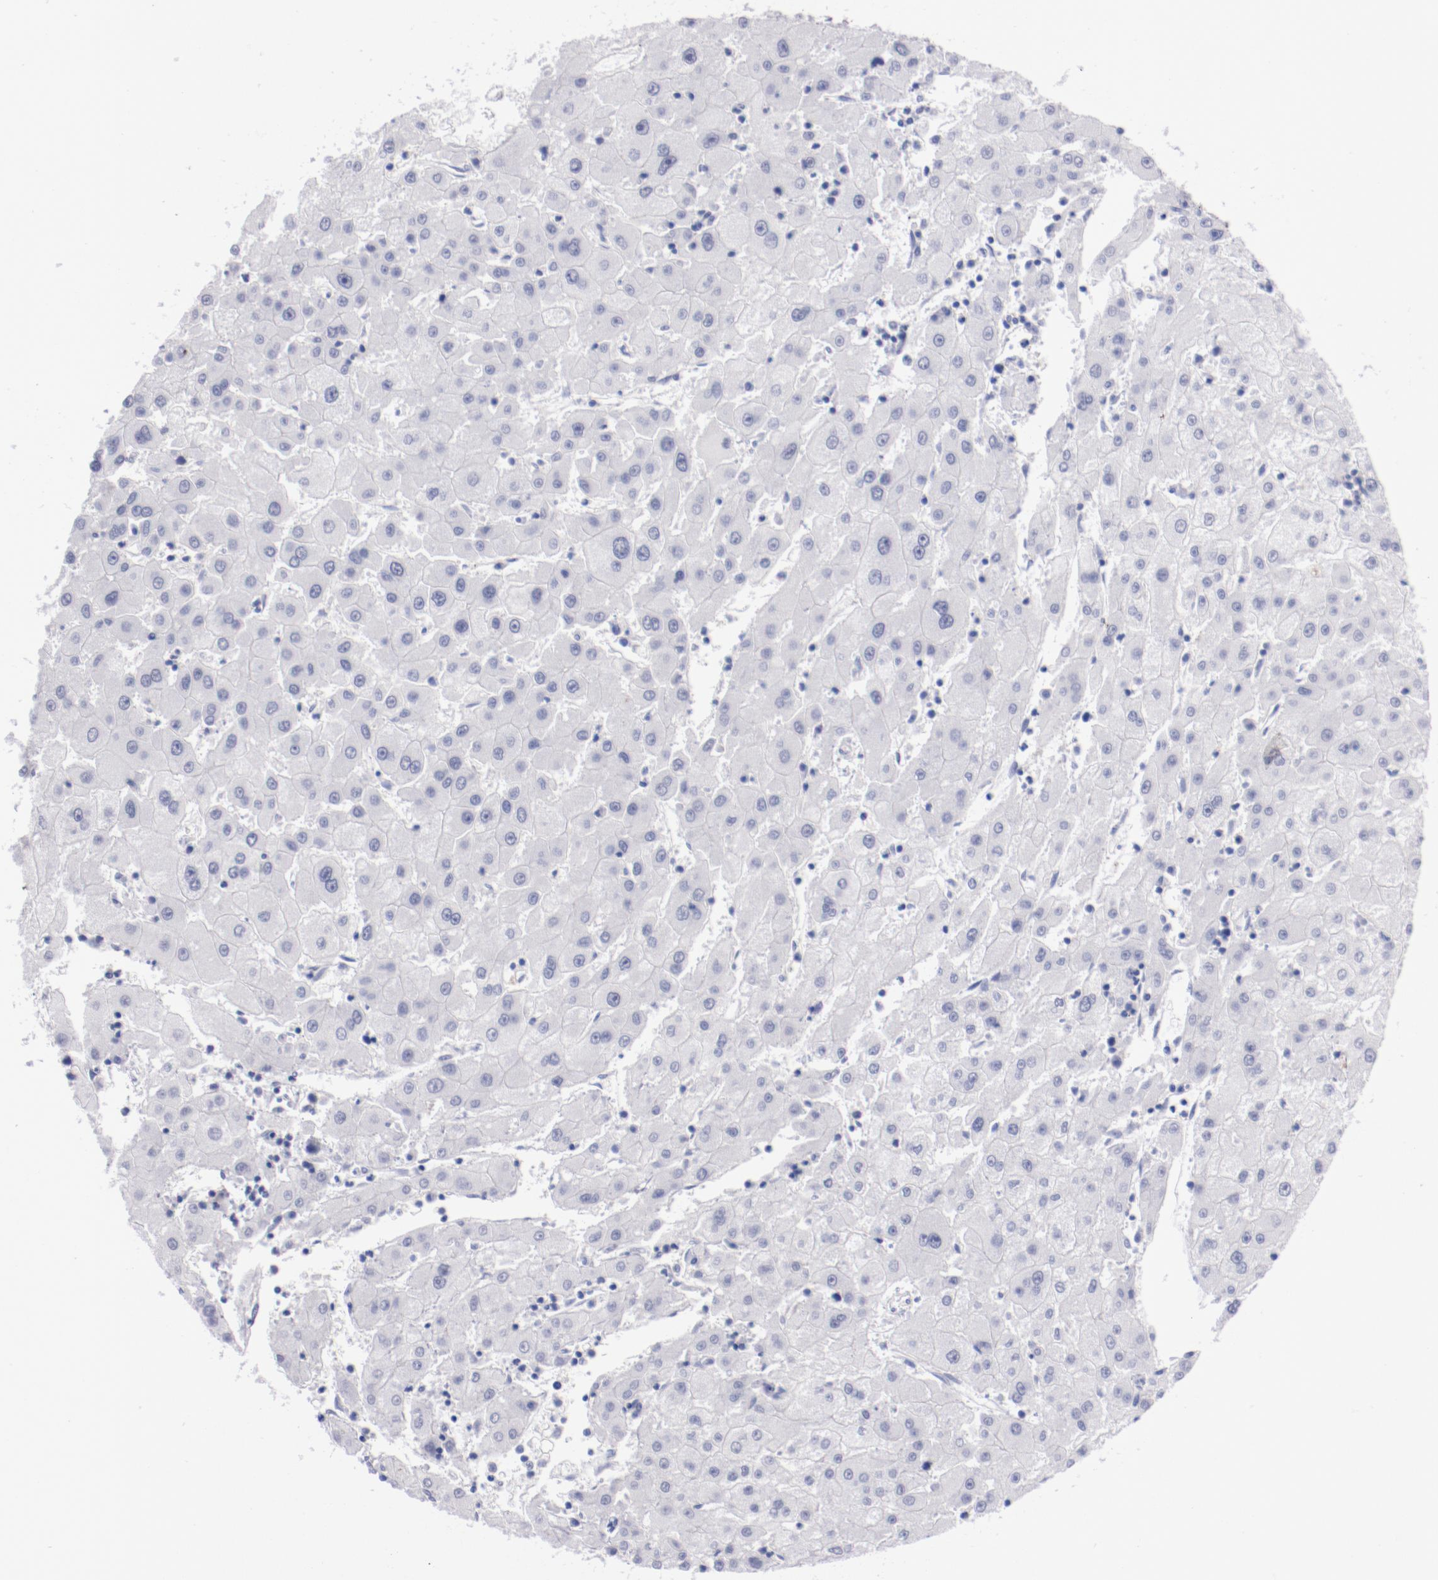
{"staining": {"intensity": "negative", "quantity": "none", "location": "none"}, "tissue": "liver cancer", "cell_type": "Tumor cells", "image_type": "cancer", "snomed": [{"axis": "morphology", "description": "Carcinoma, Hepatocellular, NOS"}, {"axis": "topography", "description": "Liver"}], "caption": "Hepatocellular carcinoma (liver) was stained to show a protein in brown. There is no significant expression in tumor cells. Brightfield microscopy of immunohistochemistry (IHC) stained with DAB (3,3'-diaminobenzidine) (brown) and hematoxylin (blue), captured at high magnification.", "gene": "HNF1B", "patient": {"sex": "male", "age": 72}}